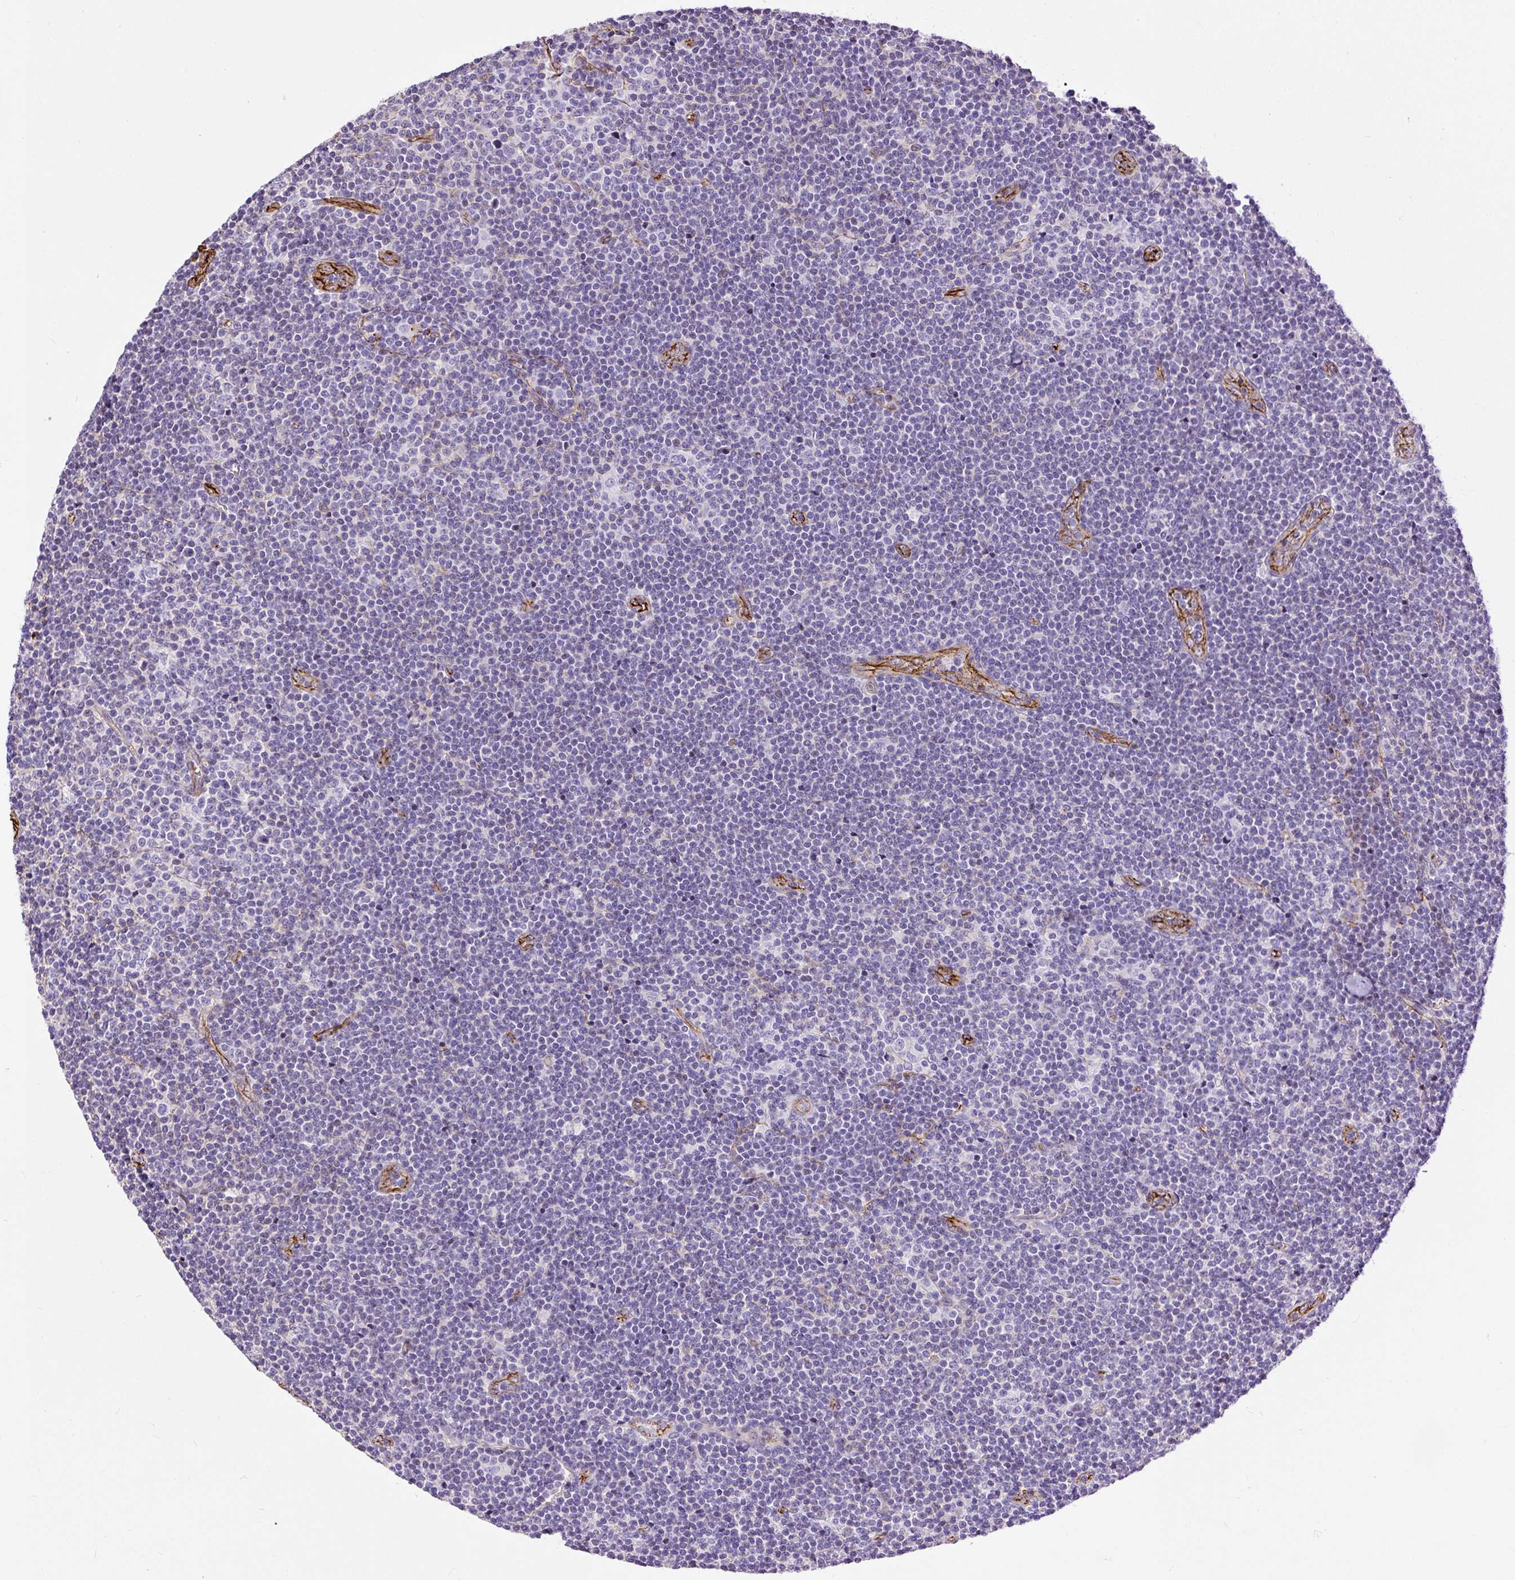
{"staining": {"intensity": "negative", "quantity": "none", "location": "none"}, "tissue": "lymphoma", "cell_type": "Tumor cells", "image_type": "cancer", "snomed": [{"axis": "morphology", "description": "Malignant lymphoma, non-Hodgkin's type, Low grade"}, {"axis": "topography", "description": "Lymph node"}], "caption": "IHC photomicrograph of neoplastic tissue: lymphoma stained with DAB reveals no significant protein staining in tumor cells.", "gene": "MAGEB16", "patient": {"sex": "male", "age": 48}}